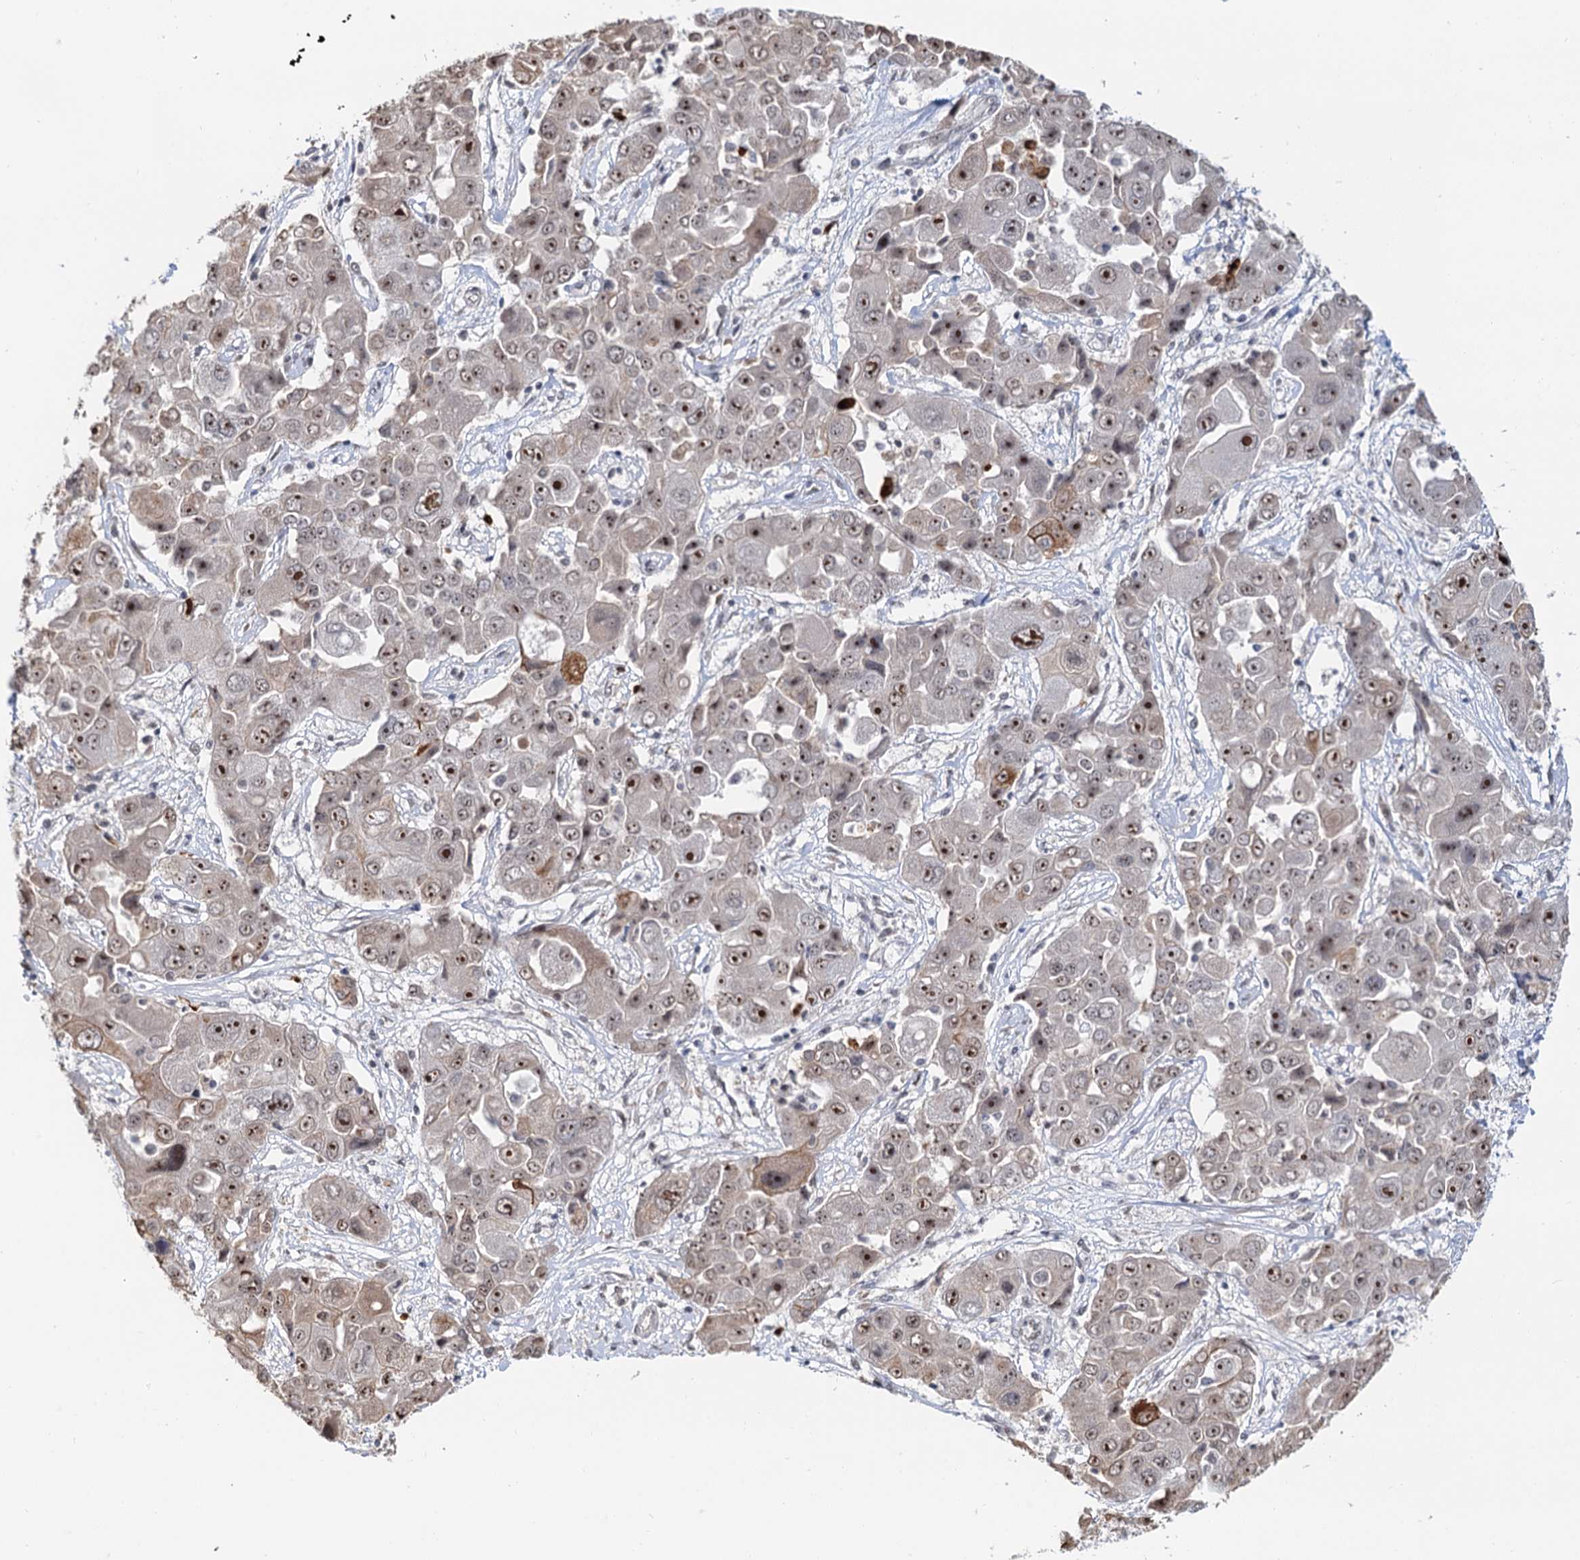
{"staining": {"intensity": "moderate", "quantity": ">75%", "location": "nuclear"}, "tissue": "liver cancer", "cell_type": "Tumor cells", "image_type": "cancer", "snomed": [{"axis": "morphology", "description": "Cholangiocarcinoma"}, {"axis": "topography", "description": "Liver"}], "caption": "Liver cancer (cholangiocarcinoma) tissue shows moderate nuclear expression in approximately >75% of tumor cells, visualized by immunohistochemistry. Ihc stains the protein in brown and the nuclei are stained blue.", "gene": "NAT10", "patient": {"sex": "male", "age": 67}}